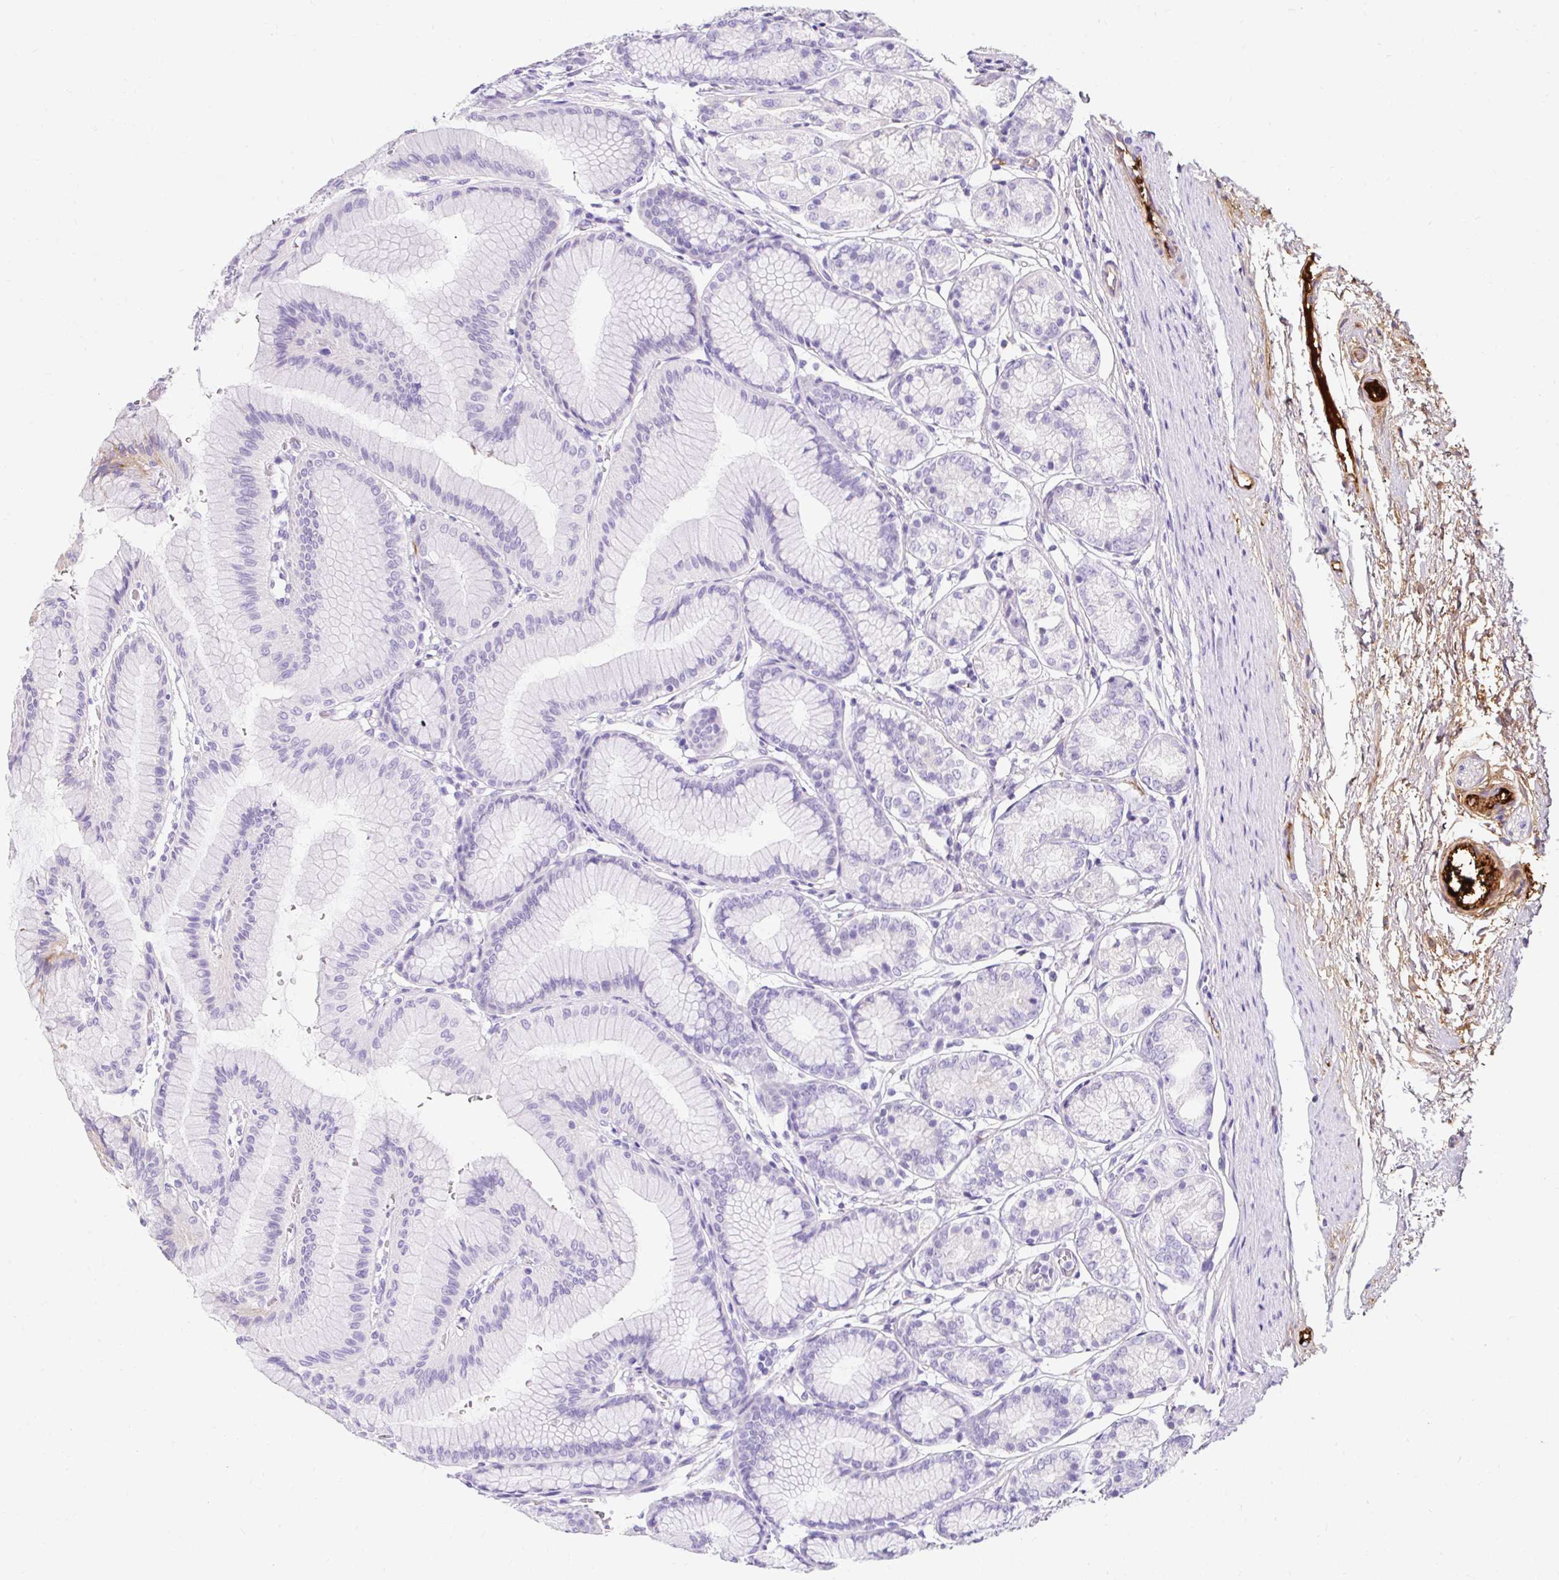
{"staining": {"intensity": "weak", "quantity": "<25%", "location": "cytoplasmic/membranous"}, "tissue": "stomach", "cell_type": "Glandular cells", "image_type": "normal", "snomed": [{"axis": "morphology", "description": "Normal tissue, NOS"}, {"axis": "morphology", "description": "Adenocarcinoma, NOS"}, {"axis": "morphology", "description": "Adenocarcinoma, High grade"}, {"axis": "topography", "description": "Stomach, upper"}, {"axis": "topography", "description": "Stomach"}], "caption": "This is a image of IHC staining of benign stomach, which shows no positivity in glandular cells.", "gene": "APOC2", "patient": {"sex": "female", "age": 65}}